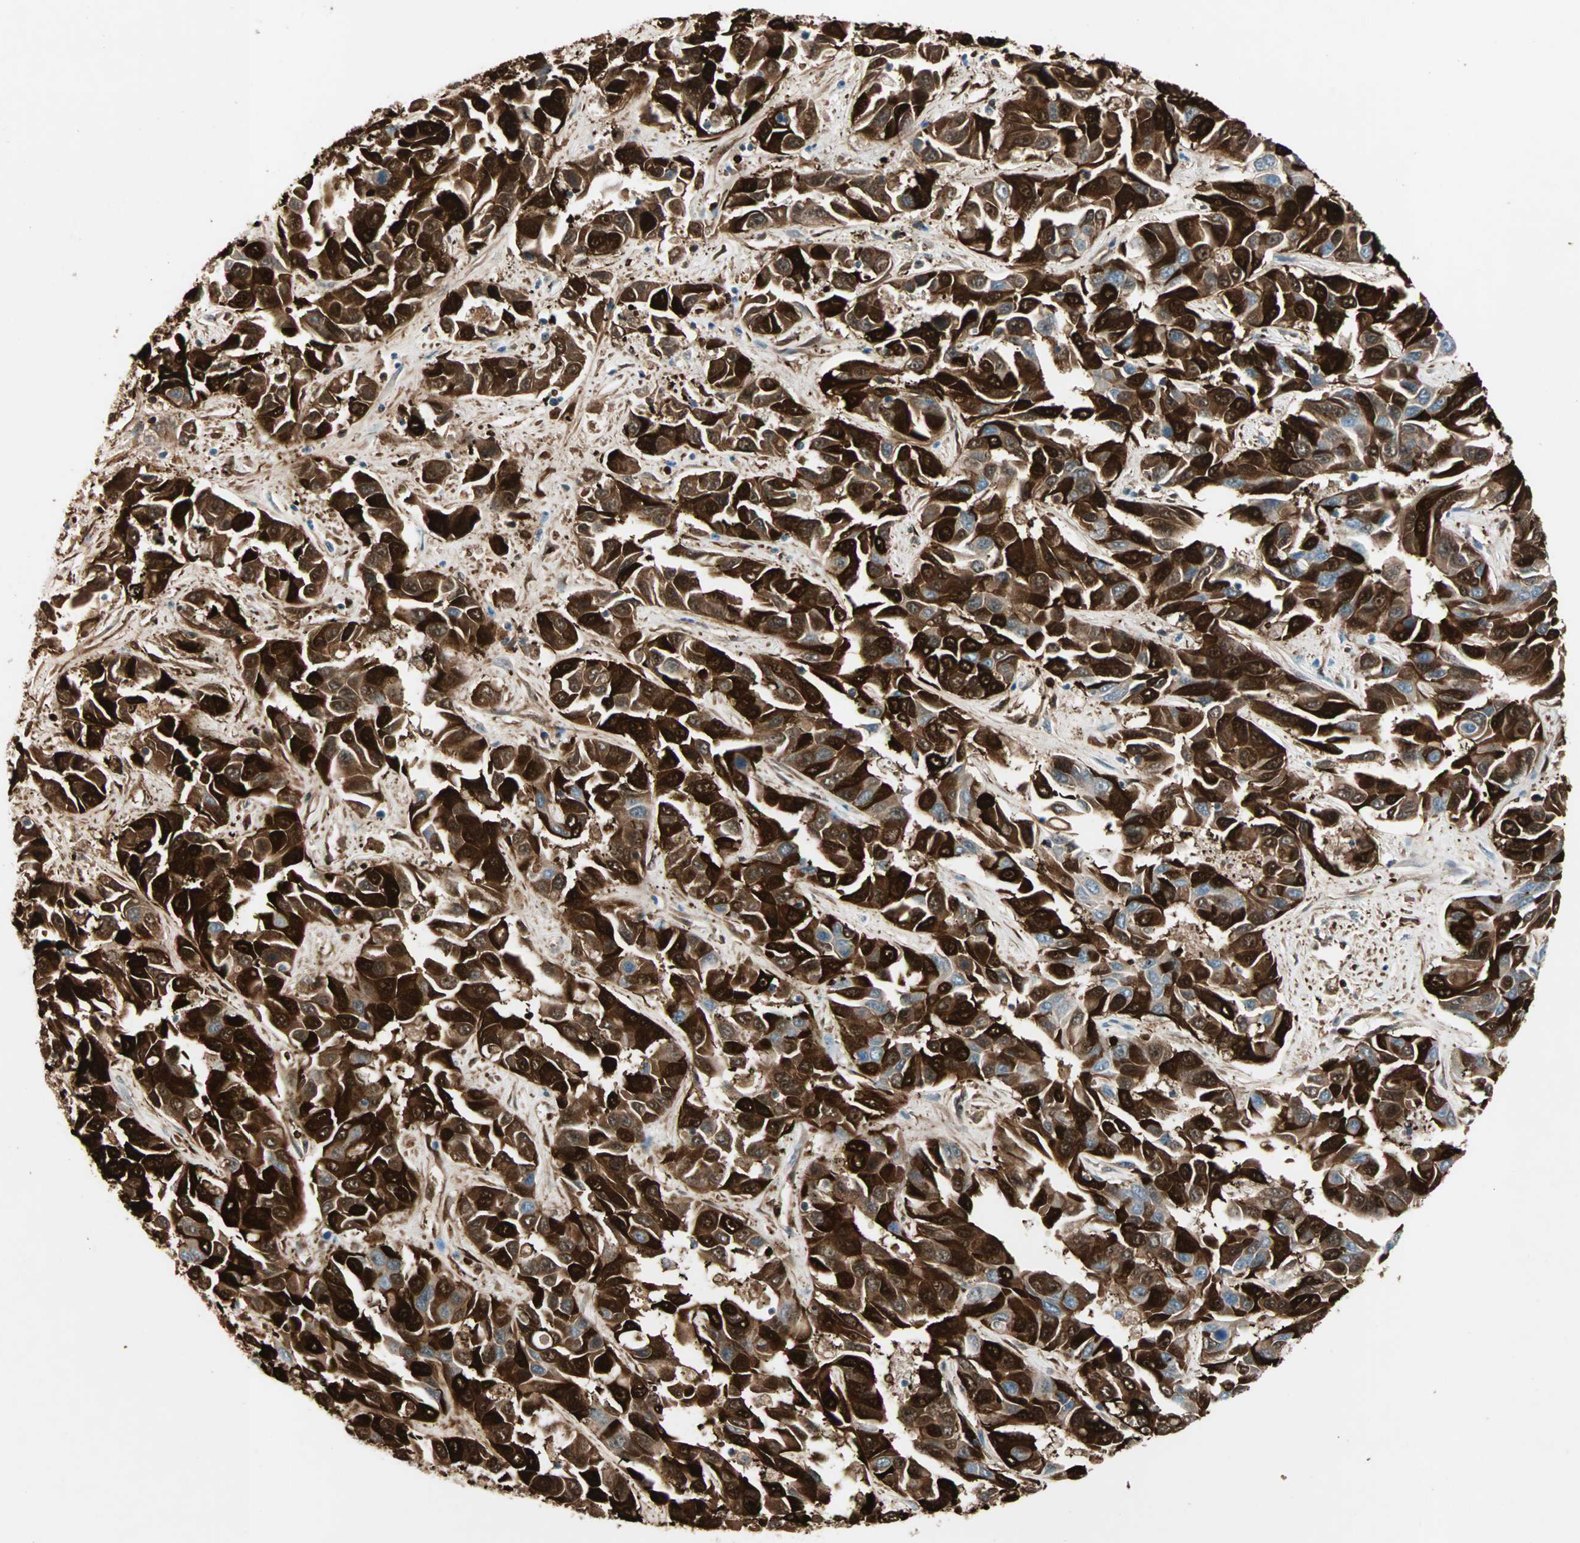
{"staining": {"intensity": "strong", "quantity": ">75%", "location": "cytoplasmic/membranous,nuclear"}, "tissue": "liver cancer", "cell_type": "Tumor cells", "image_type": "cancer", "snomed": [{"axis": "morphology", "description": "Cholangiocarcinoma"}, {"axis": "topography", "description": "Liver"}], "caption": "Protein analysis of liver cholangiocarcinoma tissue shows strong cytoplasmic/membranous and nuclear staining in approximately >75% of tumor cells. The protein of interest is shown in brown color, while the nuclei are stained blue.", "gene": "RTL6", "patient": {"sex": "female", "age": 52}}